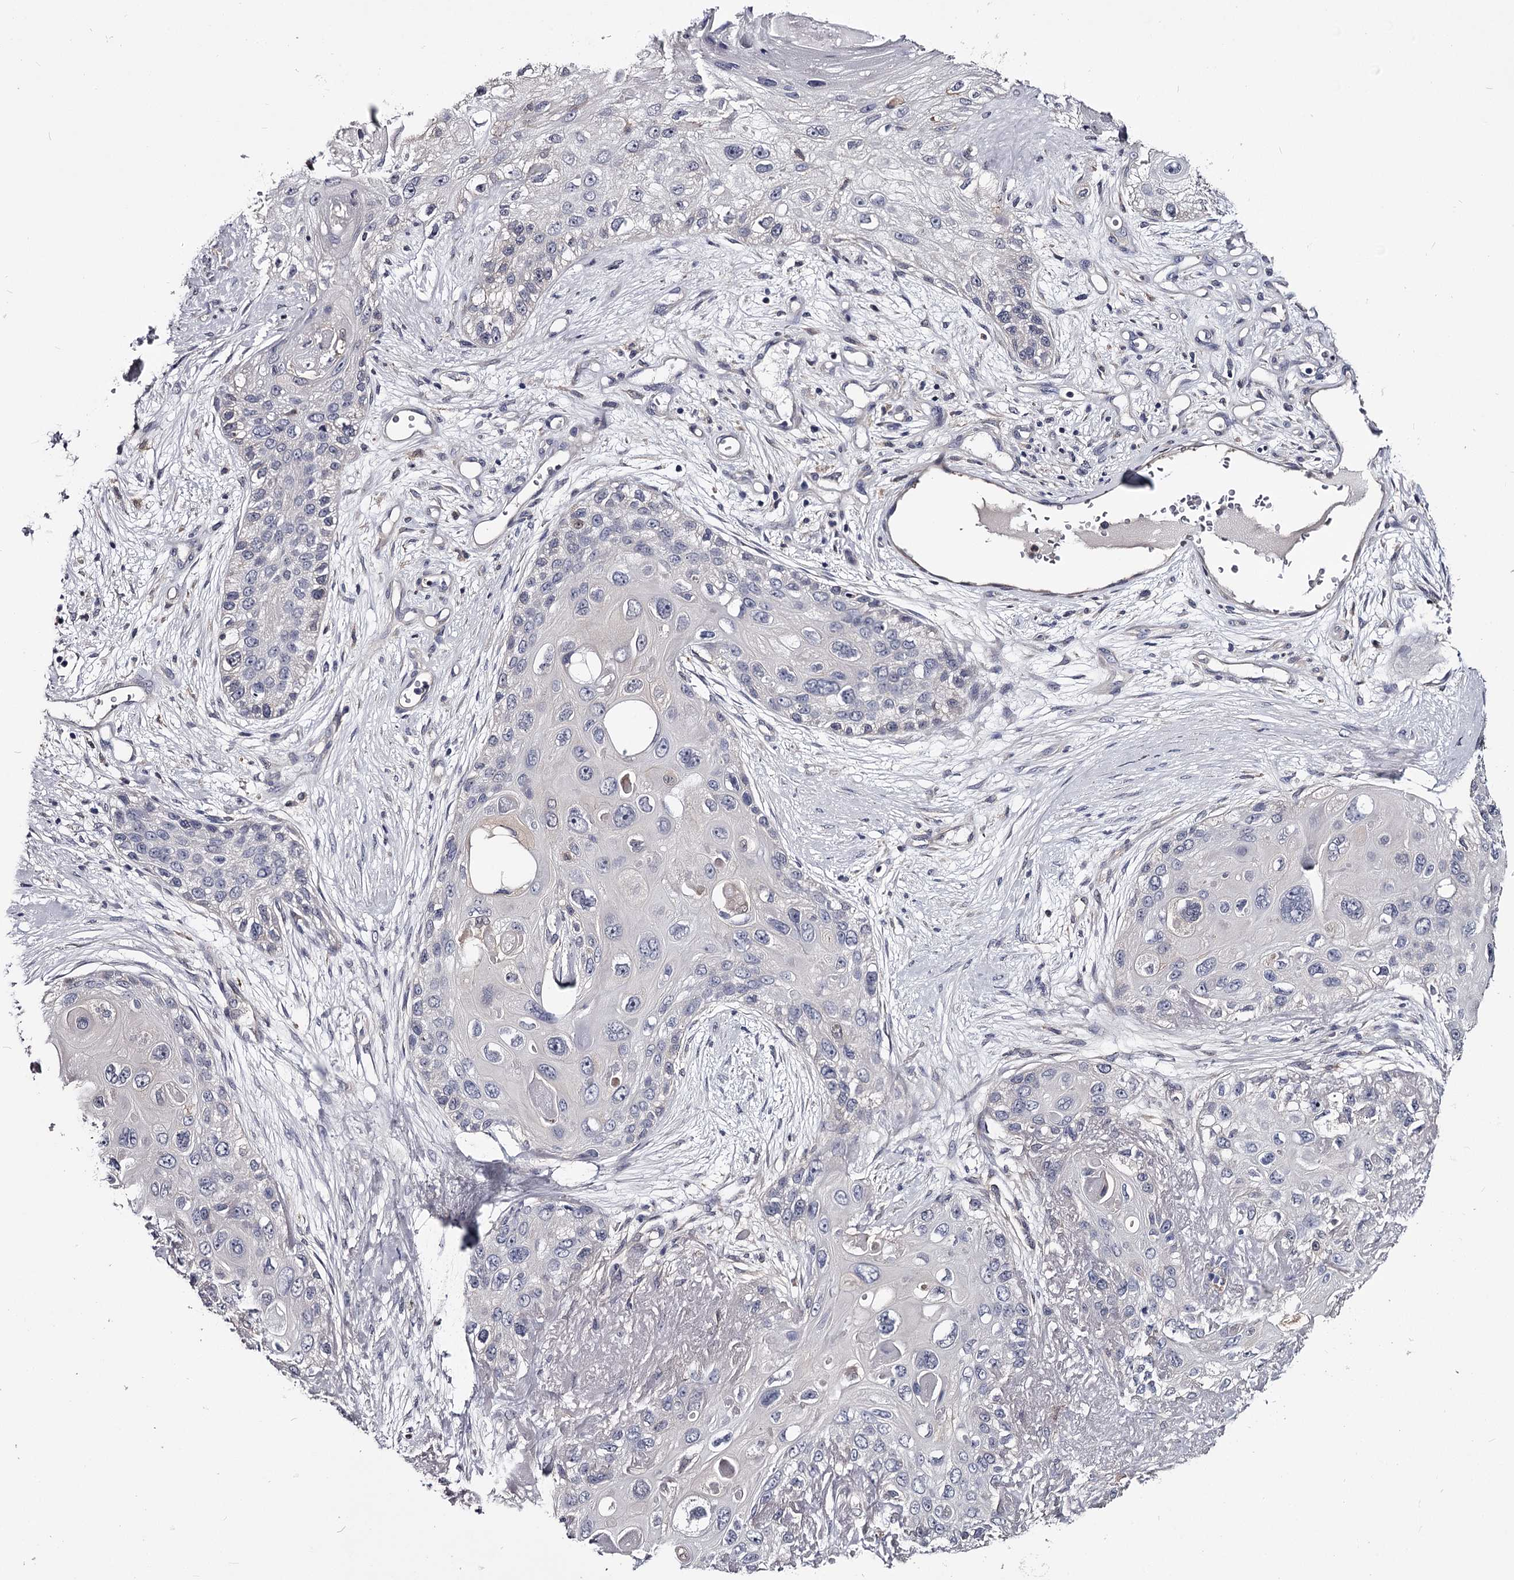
{"staining": {"intensity": "negative", "quantity": "none", "location": "none"}, "tissue": "skin cancer", "cell_type": "Tumor cells", "image_type": "cancer", "snomed": [{"axis": "morphology", "description": "Normal tissue, NOS"}, {"axis": "morphology", "description": "Squamous cell carcinoma, NOS"}, {"axis": "topography", "description": "Skin"}], "caption": "Tumor cells show no significant staining in skin cancer. The staining was performed using DAB (3,3'-diaminobenzidine) to visualize the protein expression in brown, while the nuclei were stained in blue with hematoxylin (Magnification: 20x).", "gene": "GSTO1", "patient": {"sex": "male", "age": 72}}